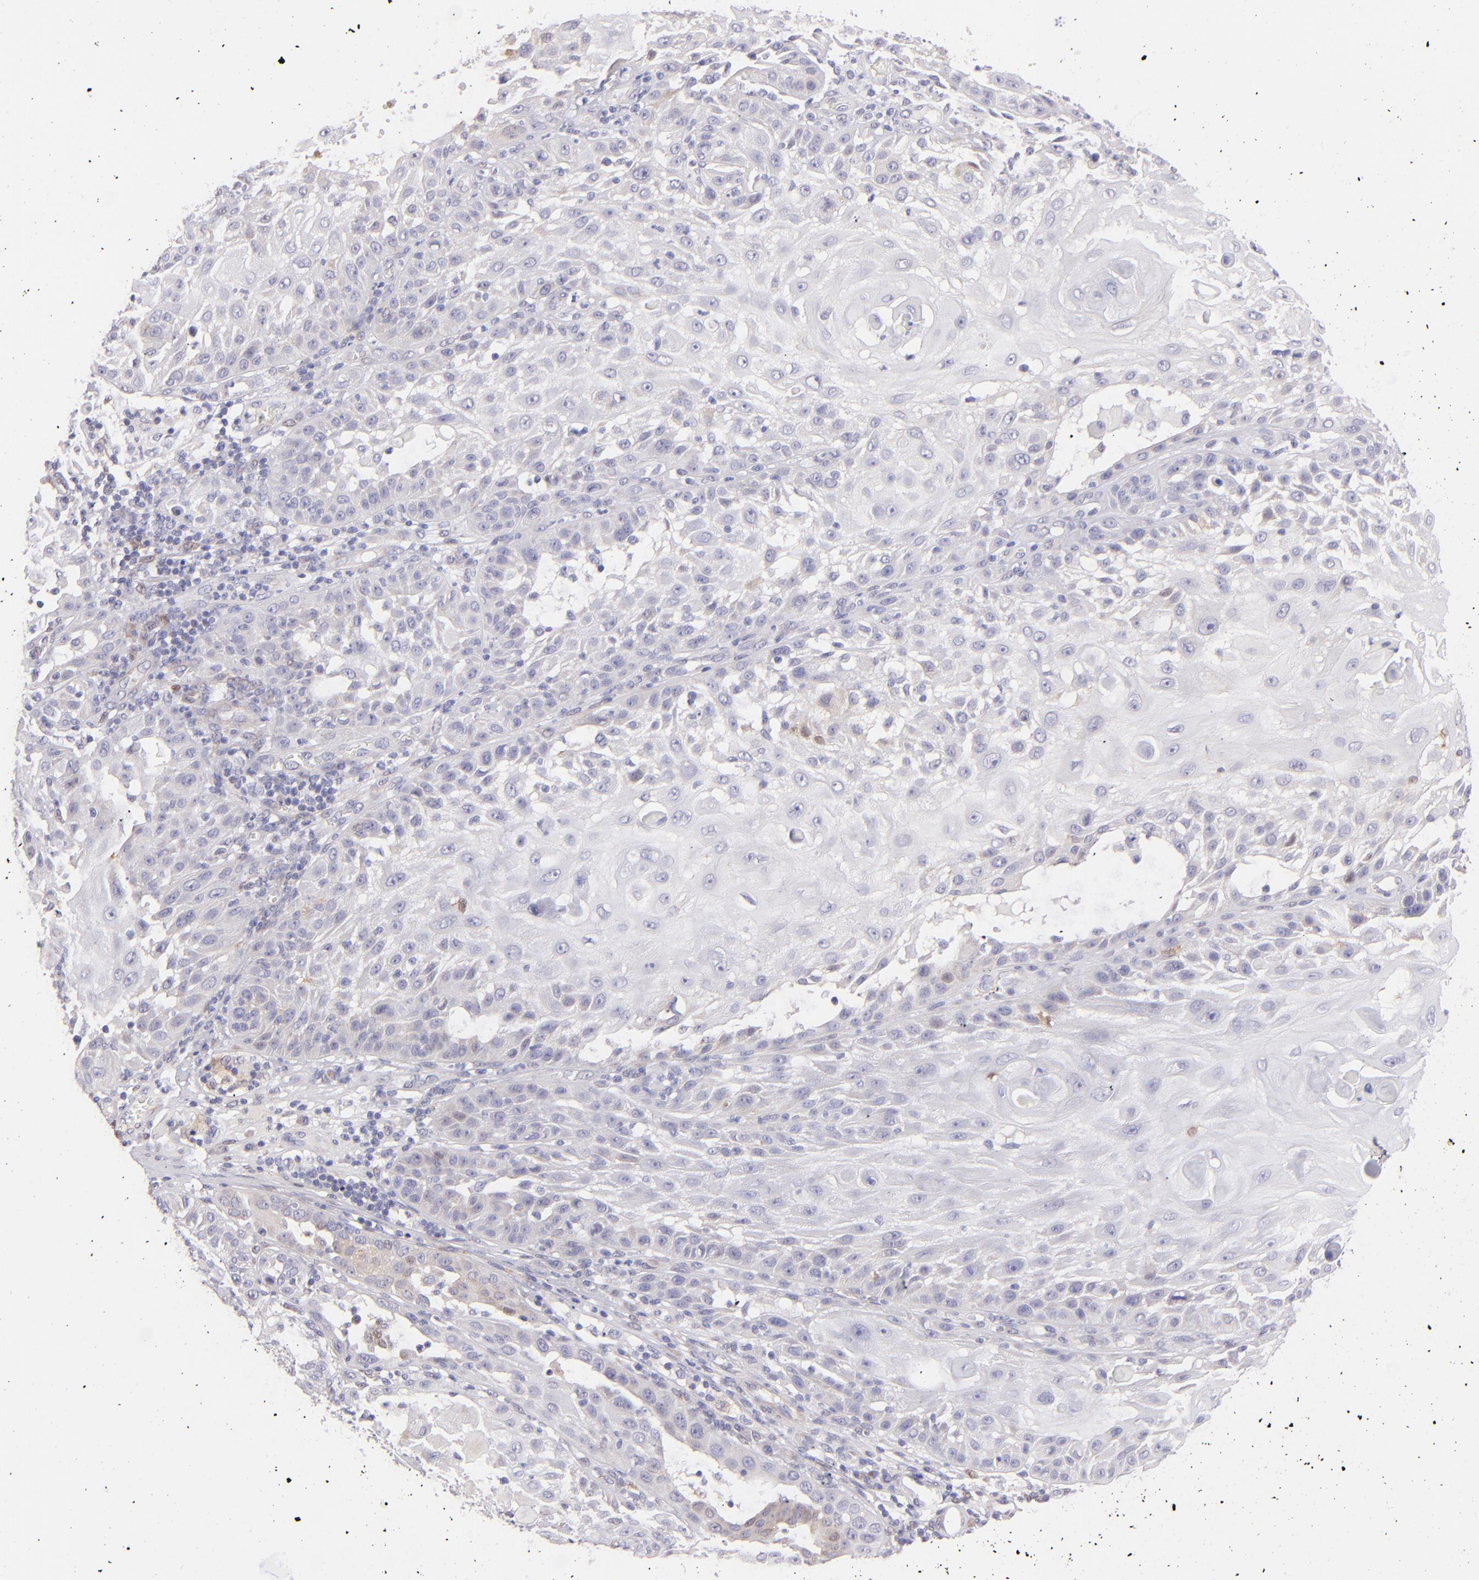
{"staining": {"intensity": "weak", "quantity": "<25%", "location": "cytoplasmic/membranous"}, "tissue": "skin cancer", "cell_type": "Tumor cells", "image_type": "cancer", "snomed": [{"axis": "morphology", "description": "Squamous cell carcinoma, NOS"}, {"axis": "topography", "description": "Skin"}], "caption": "Immunohistochemical staining of human skin squamous cell carcinoma shows no significant expression in tumor cells.", "gene": "SH2D4A", "patient": {"sex": "female", "age": 89}}